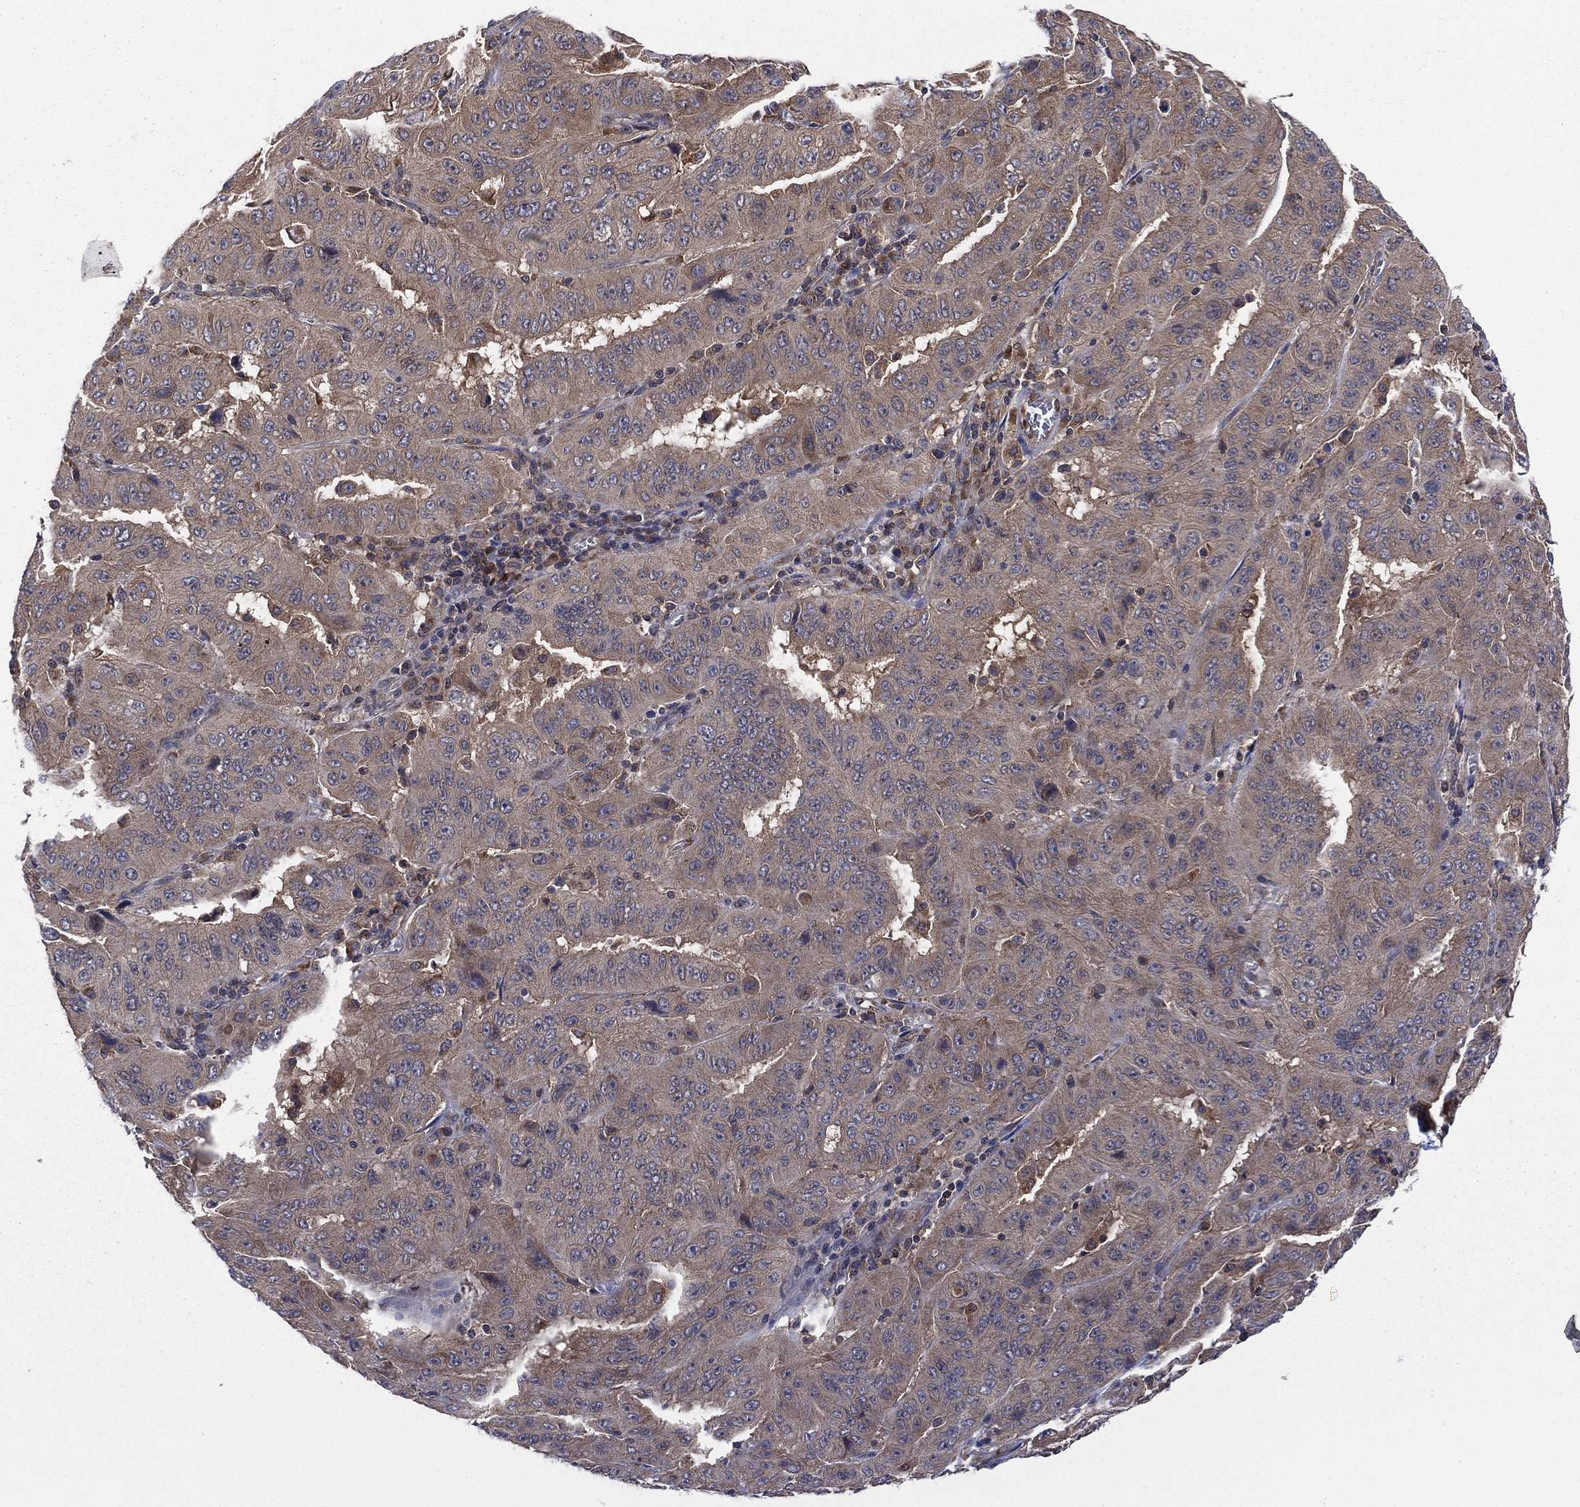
{"staining": {"intensity": "moderate", "quantity": "25%-75%", "location": "cytoplasmic/membranous"}, "tissue": "pancreatic cancer", "cell_type": "Tumor cells", "image_type": "cancer", "snomed": [{"axis": "morphology", "description": "Adenocarcinoma, NOS"}, {"axis": "topography", "description": "Pancreas"}], "caption": "Protein staining by immunohistochemistry exhibits moderate cytoplasmic/membranous positivity in approximately 25%-75% of tumor cells in adenocarcinoma (pancreatic).", "gene": "C2orf76", "patient": {"sex": "male", "age": 63}}